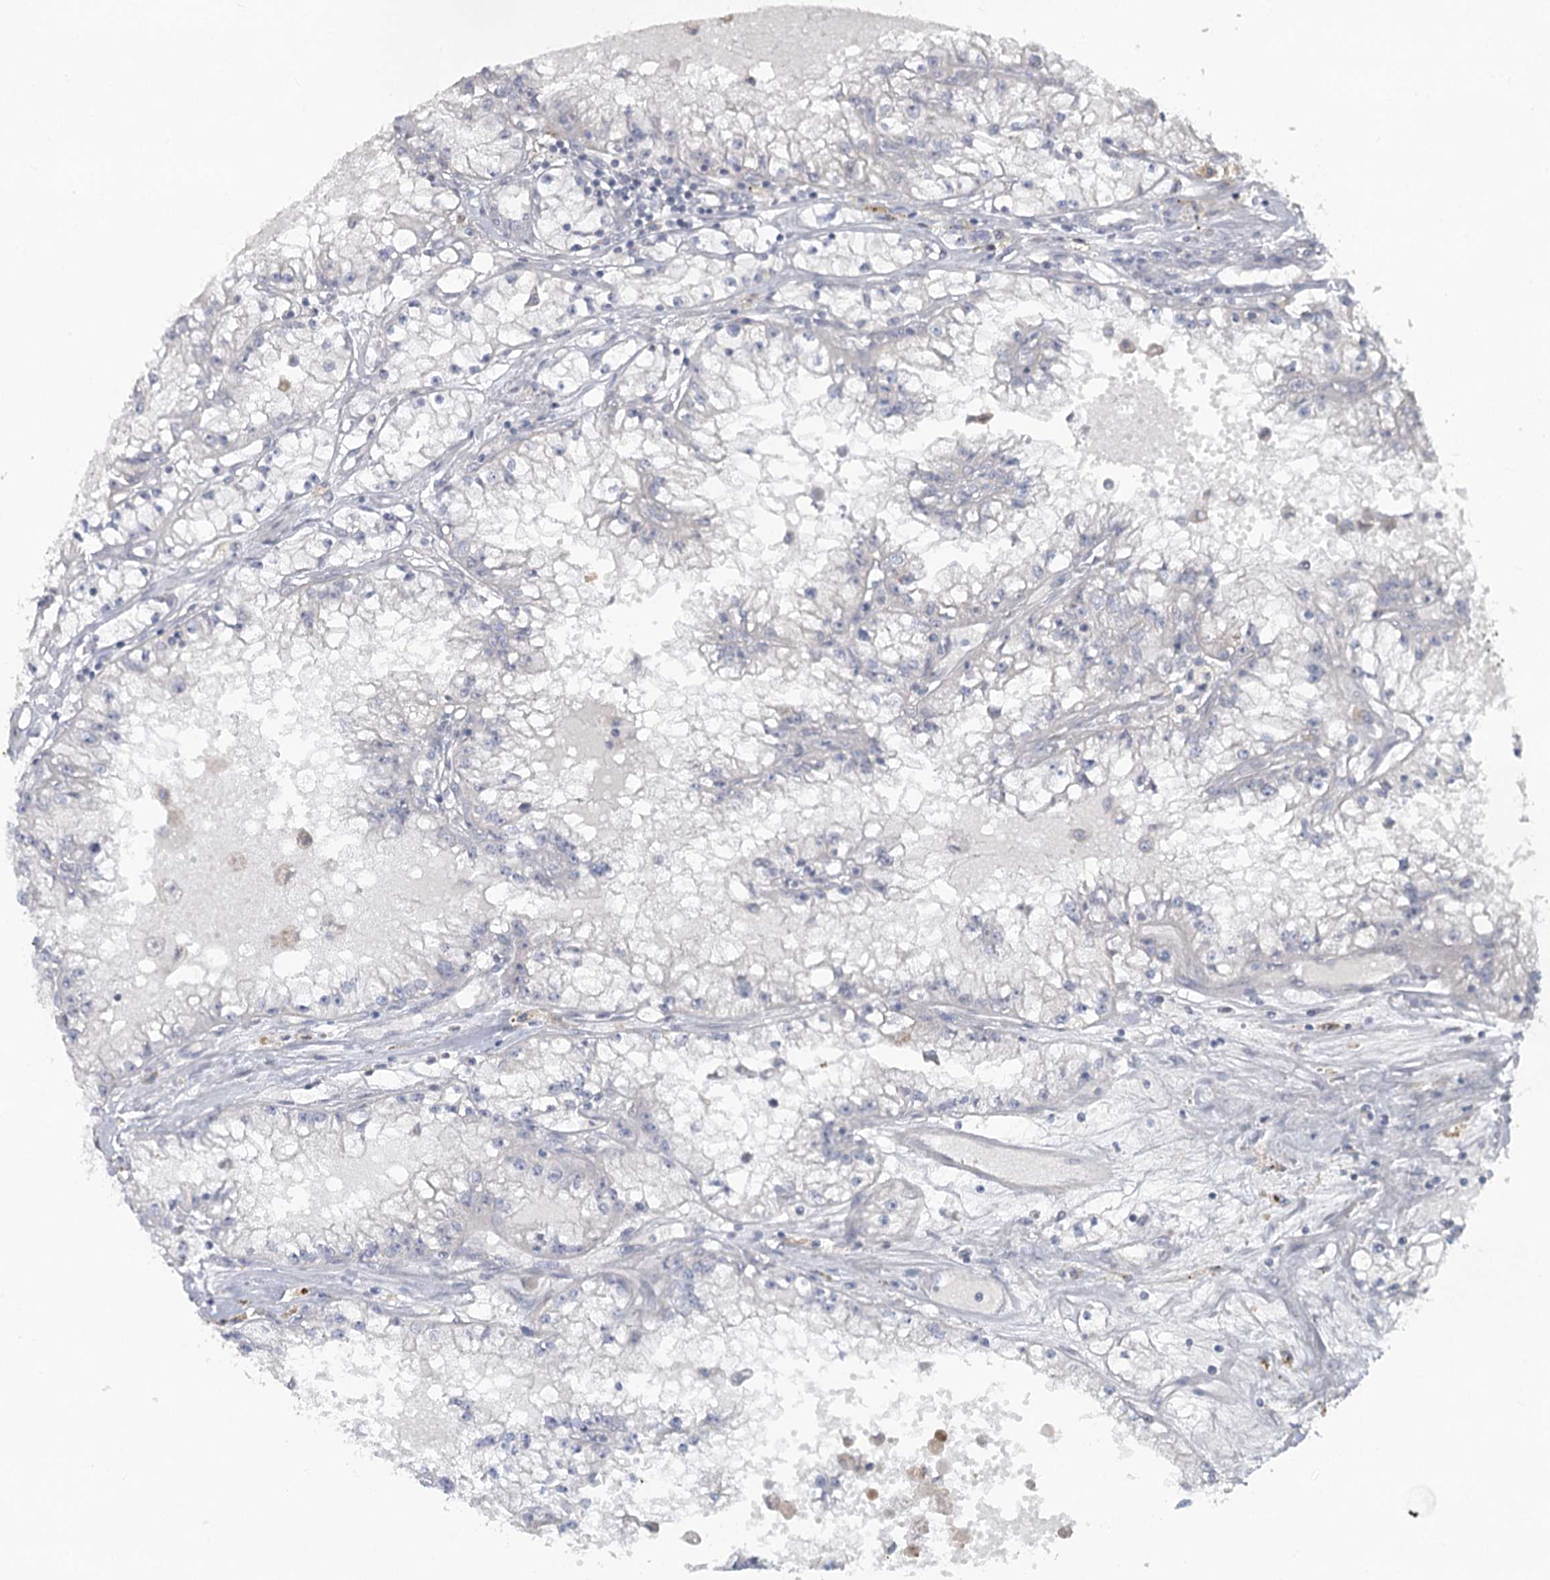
{"staining": {"intensity": "negative", "quantity": "none", "location": "none"}, "tissue": "renal cancer", "cell_type": "Tumor cells", "image_type": "cancer", "snomed": [{"axis": "morphology", "description": "Adenocarcinoma, NOS"}, {"axis": "topography", "description": "Kidney"}], "caption": "Immunohistochemical staining of renal cancer (adenocarcinoma) exhibits no significant expression in tumor cells.", "gene": "SLC9A3", "patient": {"sex": "male", "age": 56}}